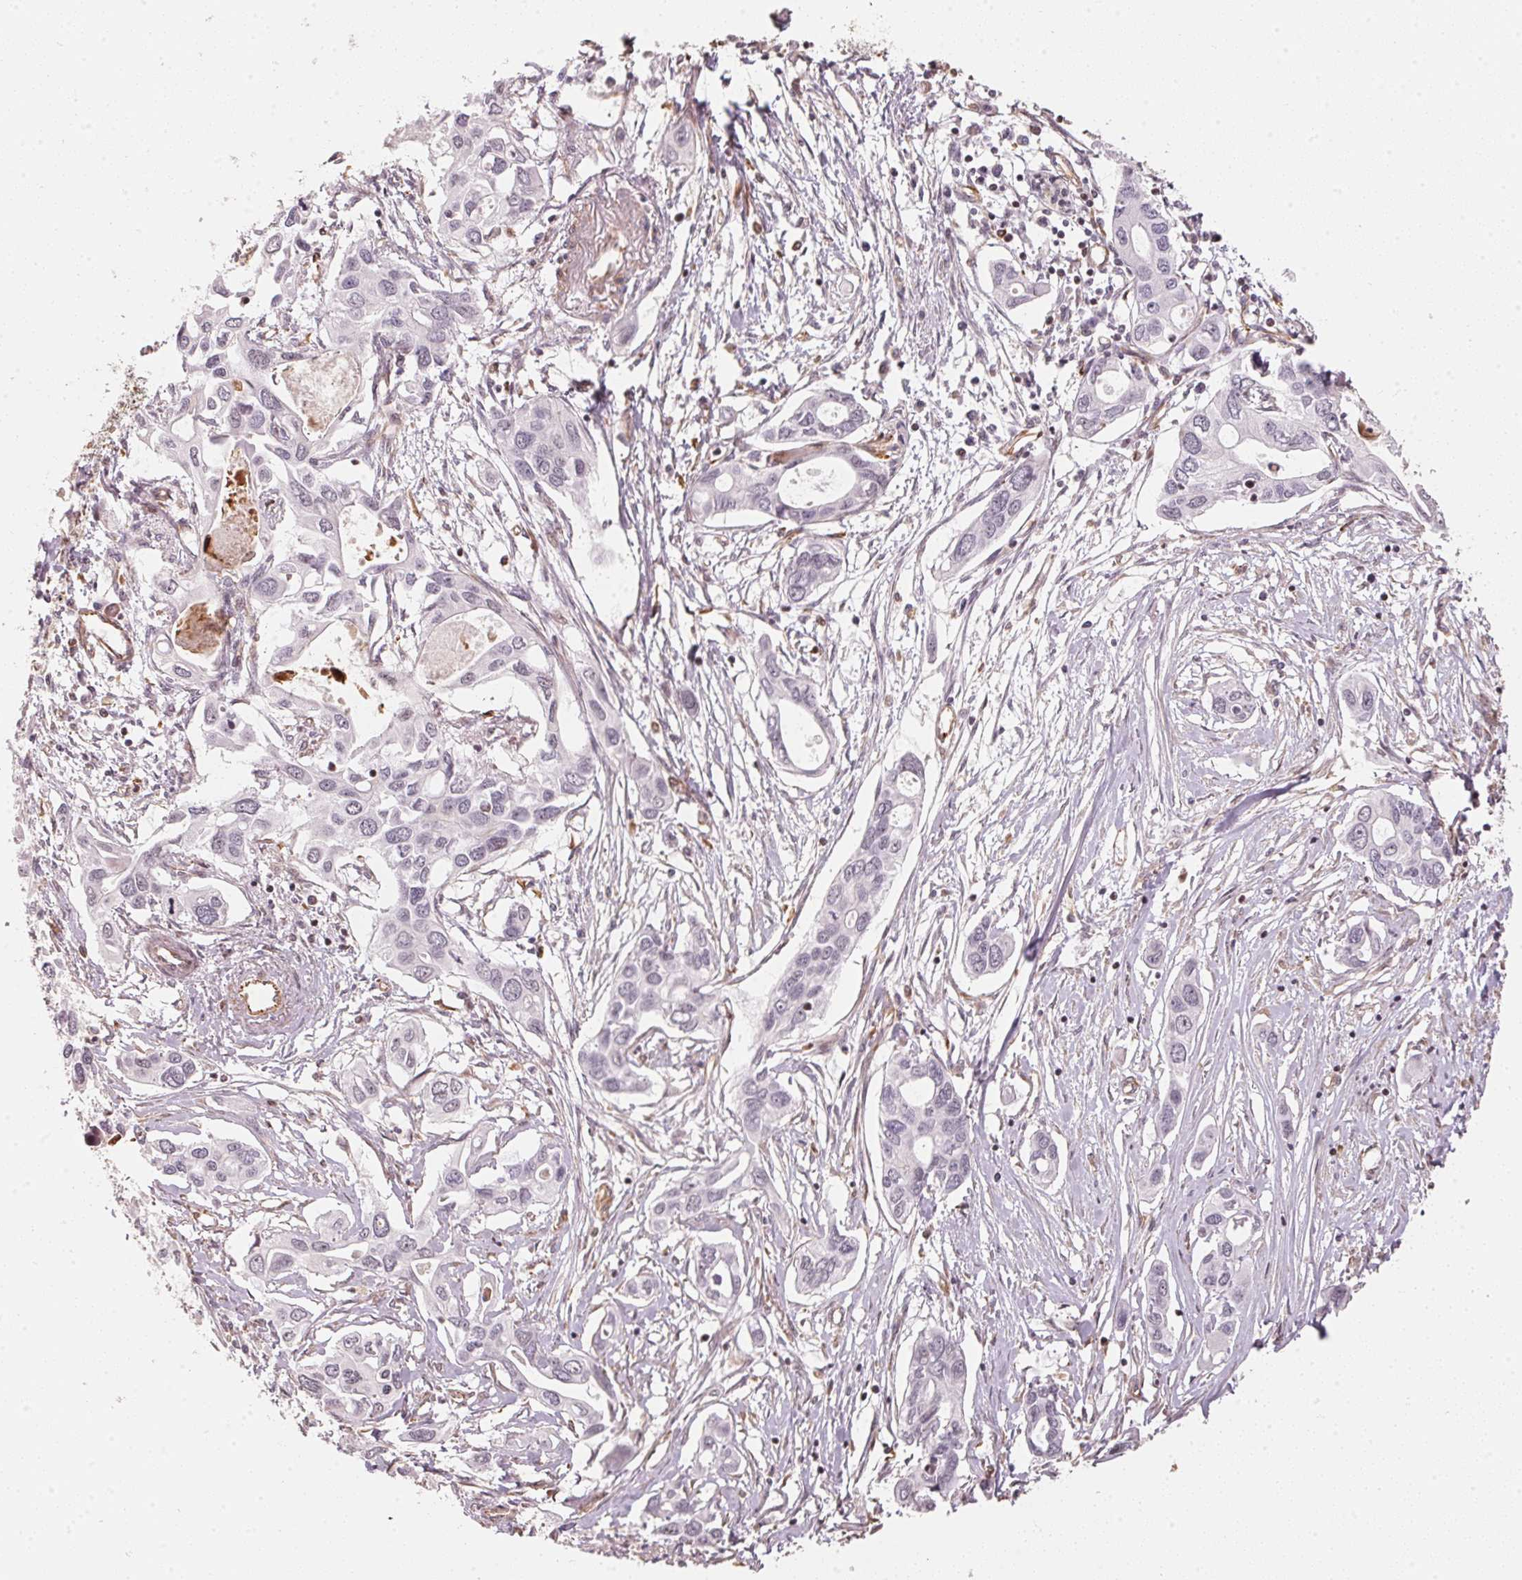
{"staining": {"intensity": "negative", "quantity": "none", "location": "none"}, "tissue": "pancreatic cancer", "cell_type": "Tumor cells", "image_type": "cancer", "snomed": [{"axis": "morphology", "description": "Adenocarcinoma, NOS"}, {"axis": "topography", "description": "Pancreas"}], "caption": "IHC histopathology image of neoplastic tissue: adenocarcinoma (pancreatic) stained with DAB exhibits no significant protein positivity in tumor cells. (DAB (3,3'-diaminobenzidine) IHC with hematoxylin counter stain).", "gene": "FOXR2", "patient": {"sex": "male", "age": 60}}